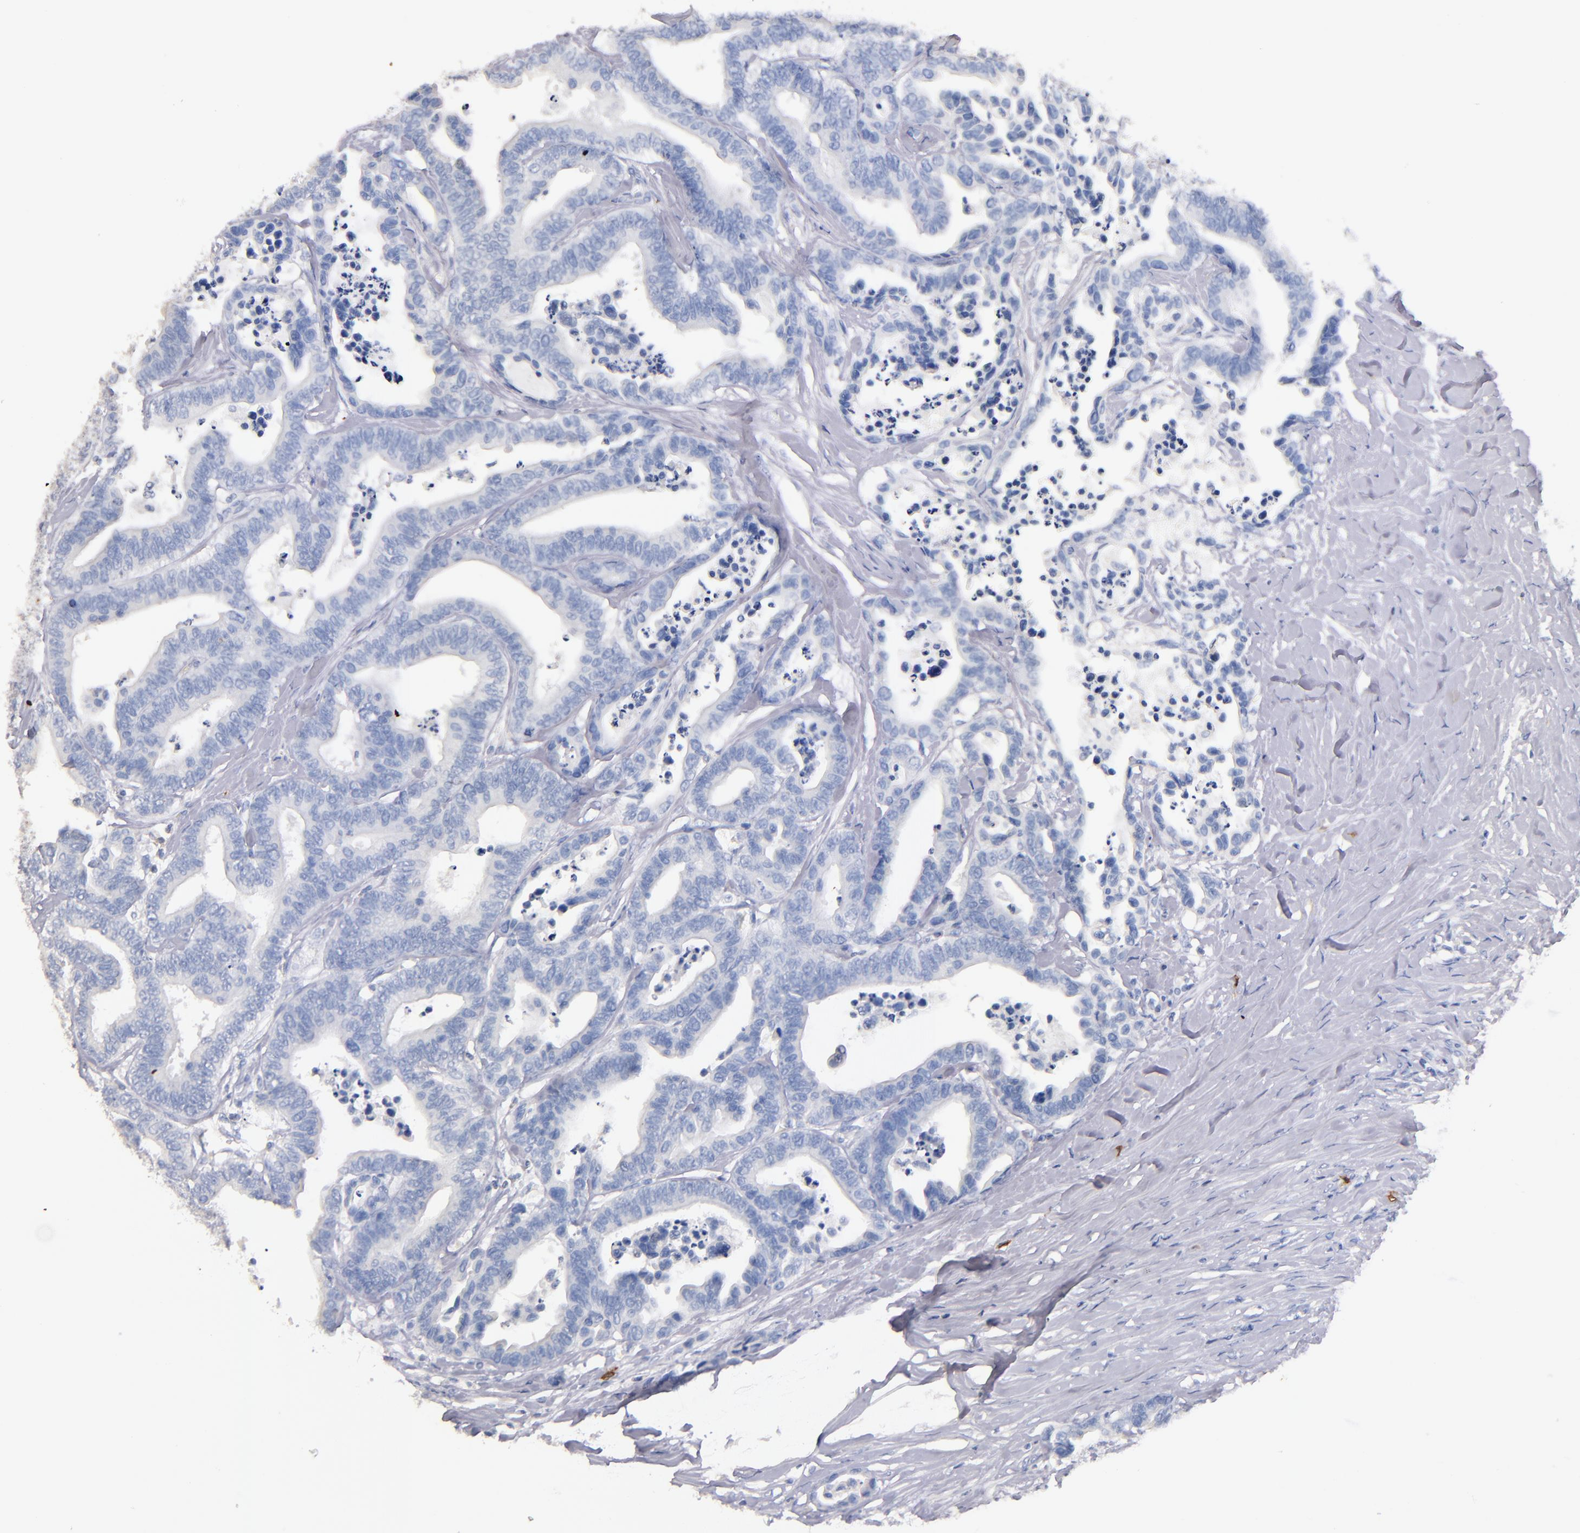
{"staining": {"intensity": "negative", "quantity": "none", "location": "none"}, "tissue": "colorectal cancer", "cell_type": "Tumor cells", "image_type": "cancer", "snomed": [{"axis": "morphology", "description": "Adenocarcinoma, NOS"}, {"axis": "topography", "description": "Colon"}], "caption": "IHC photomicrograph of neoplastic tissue: colorectal adenocarcinoma stained with DAB reveals no significant protein positivity in tumor cells.", "gene": "KIT", "patient": {"sex": "male", "age": 82}}